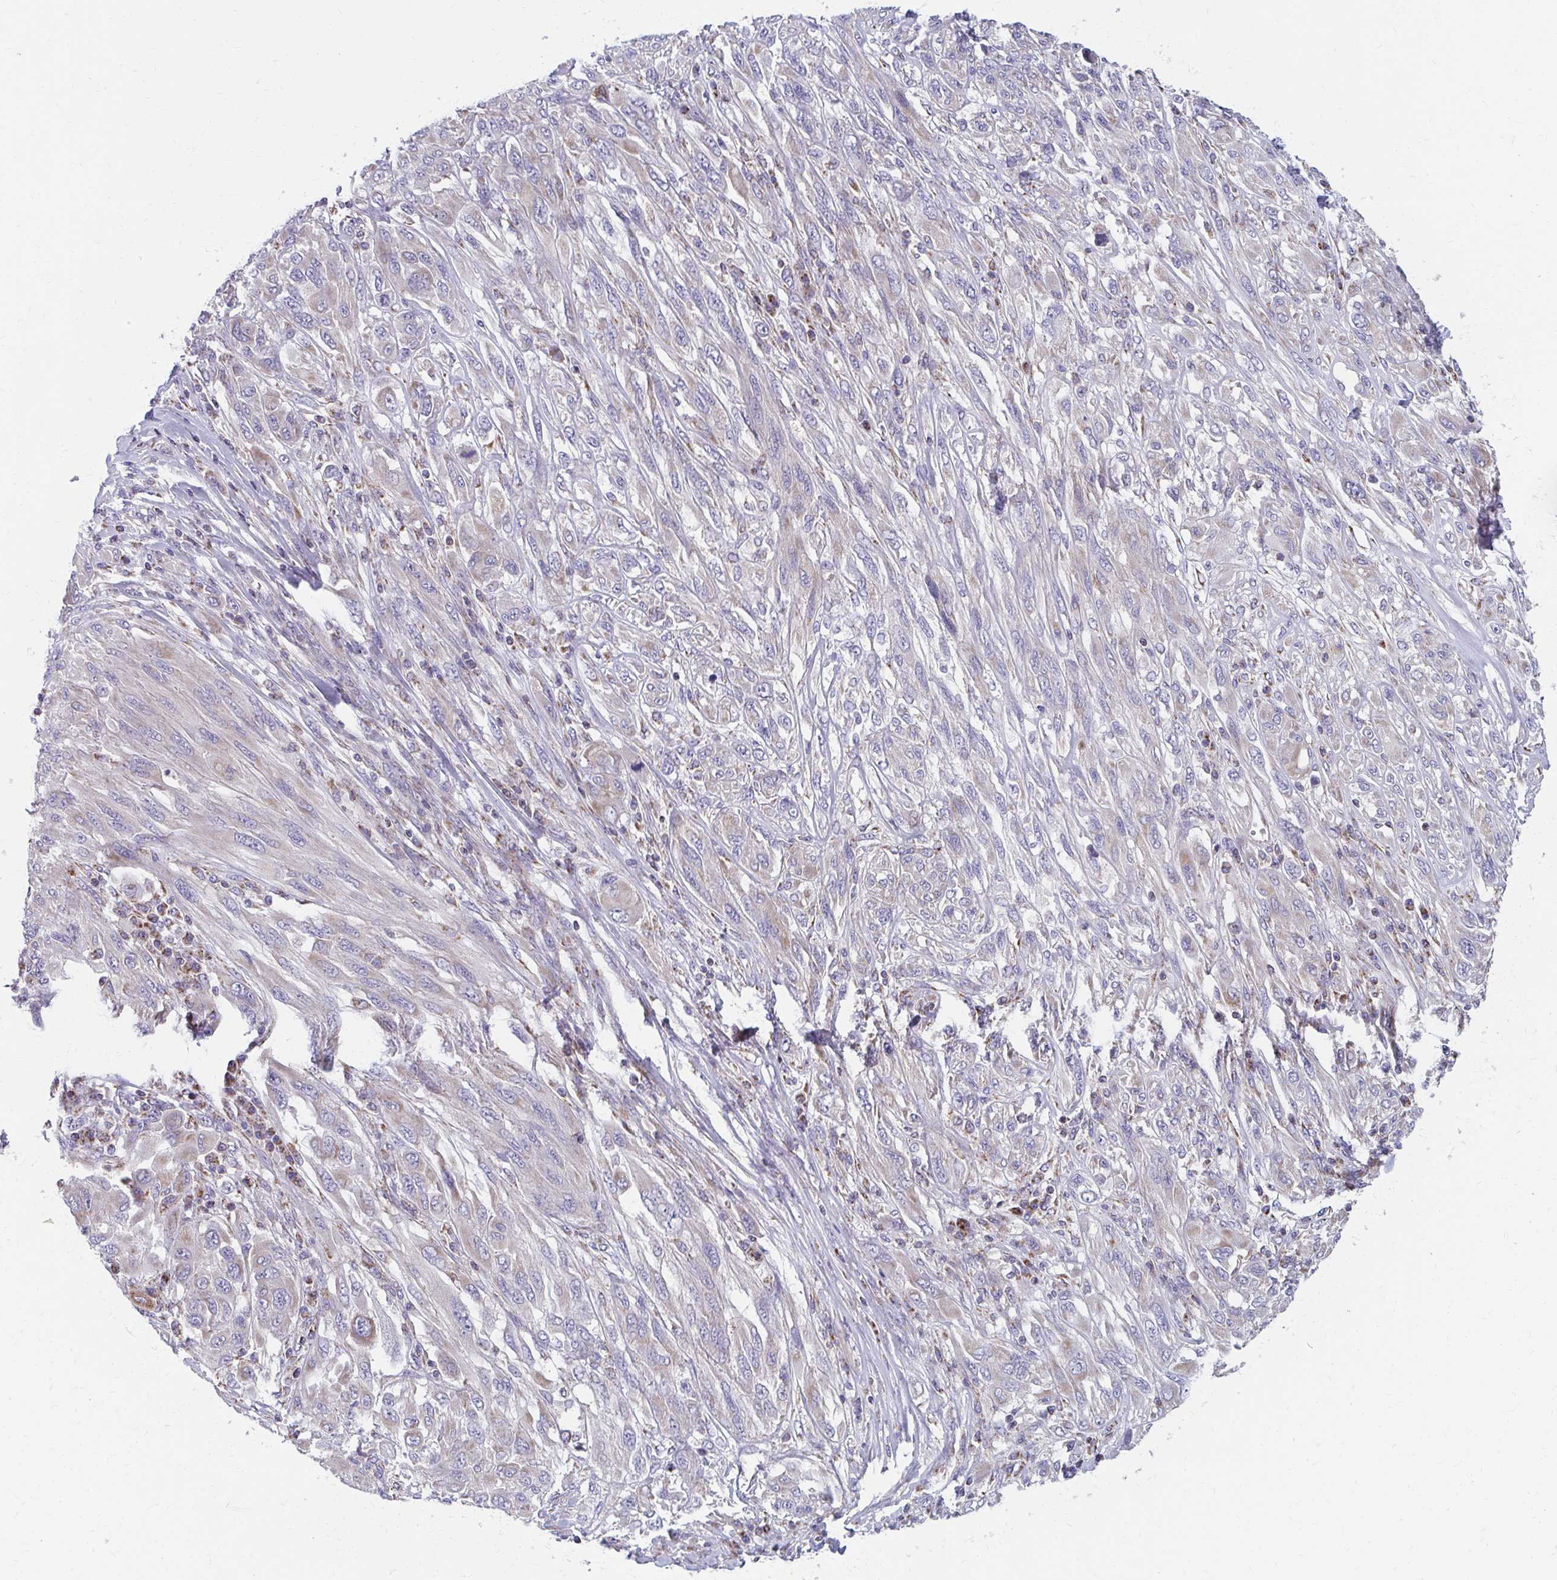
{"staining": {"intensity": "weak", "quantity": "<25%", "location": "cytoplasmic/membranous"}, "tissue": "melanoma", "cell_type": "Tumor cells", "image_type": "cancer", "snomed": [{"axis": "morphology", "description": "Malignant melanoma, NOS"}, {"axis": "topography", "description": "Skin"}], "caption": "Tumor cells show no significant expression in melanoma.", "gene": "RCC1L", "patient": {"sex": "female", "age": 91}}